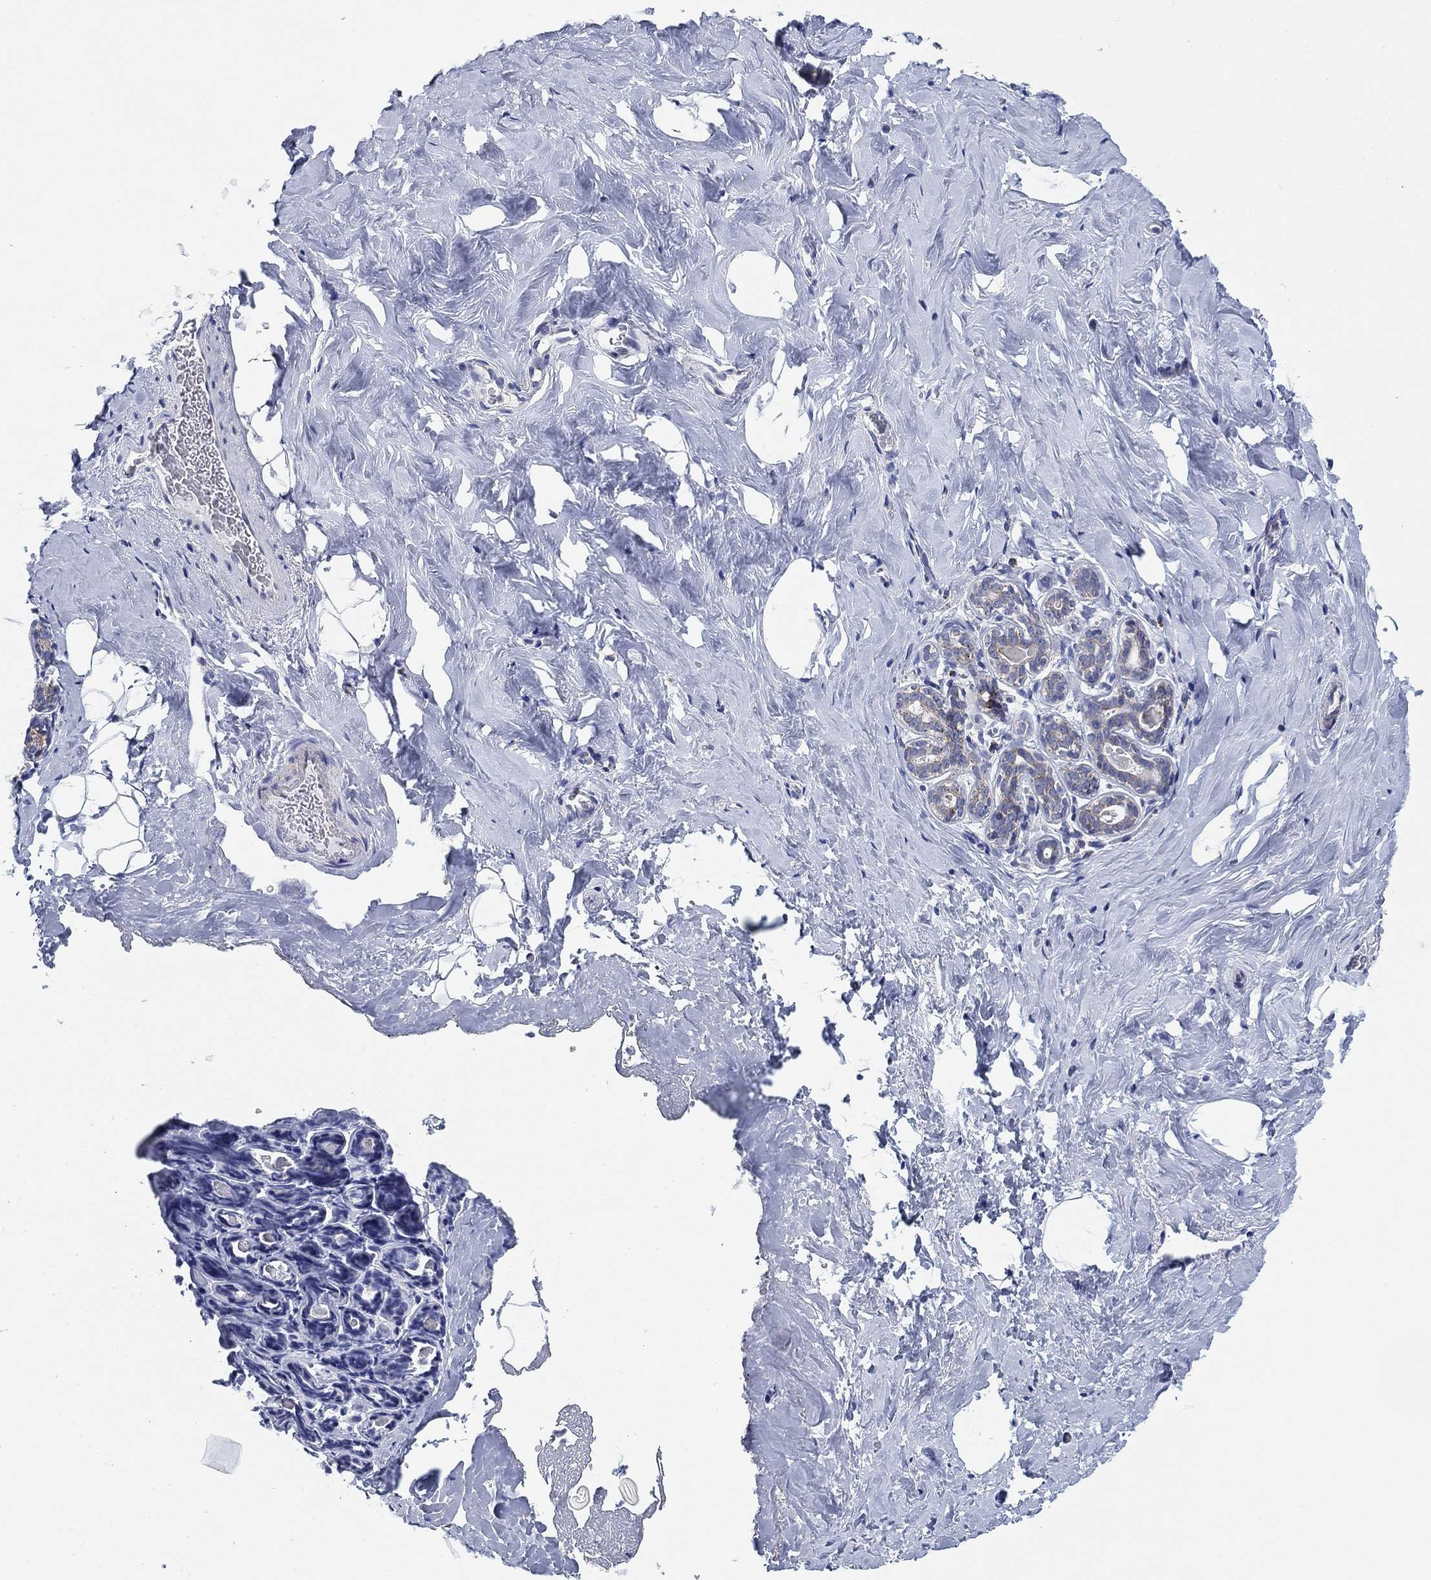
{"staining": {"intensity": "negative", "quantity": "none", "location": "none"}, "tissue": "breast", "cell_type": "Adipocytes", "image_type": "normal", "snomed": [{"axis": "morphology", "description": "Normal tissue, NOS"}, {"axis": "topography", "description": "Skin"}, {"axis": "topography", "description": "Breast"}], "caption": "Photomicrograph shows no significant protein positivity in adipocytes of benign breast. (Stains: DAB (3,3'-diaminobenzidine) immunohistochemistry with hematoxylin counter stain, Microscopy: brightfield microscopy at high magnification).", "gene": "NACAD", "patient": {"sex": "female", "age": 43}}